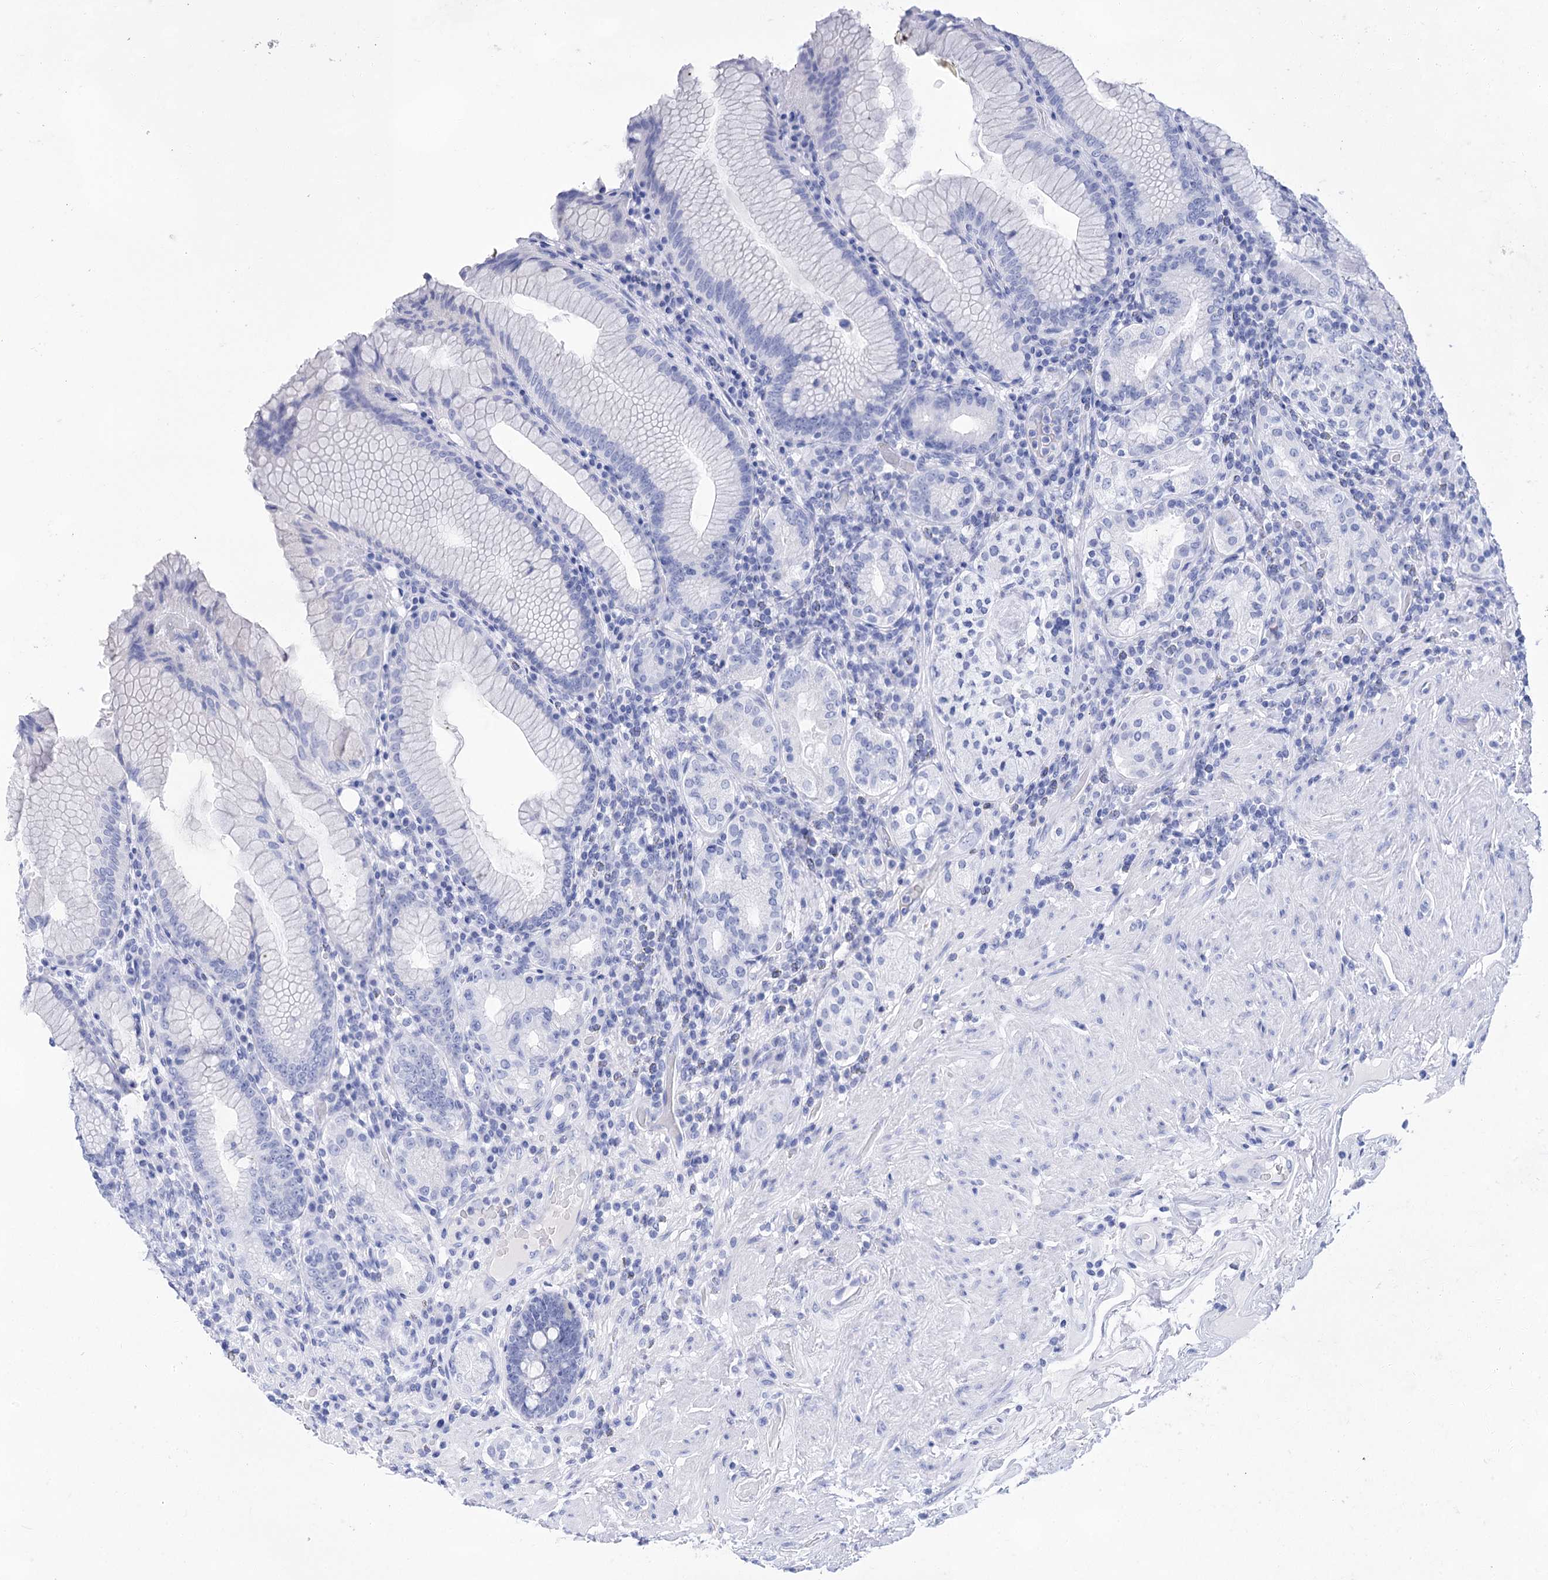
{"staining": {"intensity": "negative", "quantity": "none", "location": "none"}, "tissue": "stomach", "cell_type": "Glandular cells", "image_type": "normal", "snomed": [{"axis": "morphology", "description": "Normal tissue, NOS"}, {"axis": "topography", "description": "Stomach, upper"}, {"axis": "topography", "description": "Stomach, lower"}], "caption": "High magnification brightfield microscopy of unremarkable stomach stained with DAB (brown) and counterstained with hematoxylin (blue): glandular cells show no significant expression.", "gene": "LALBA", "patient": {"sex": "female", "age": 76}}